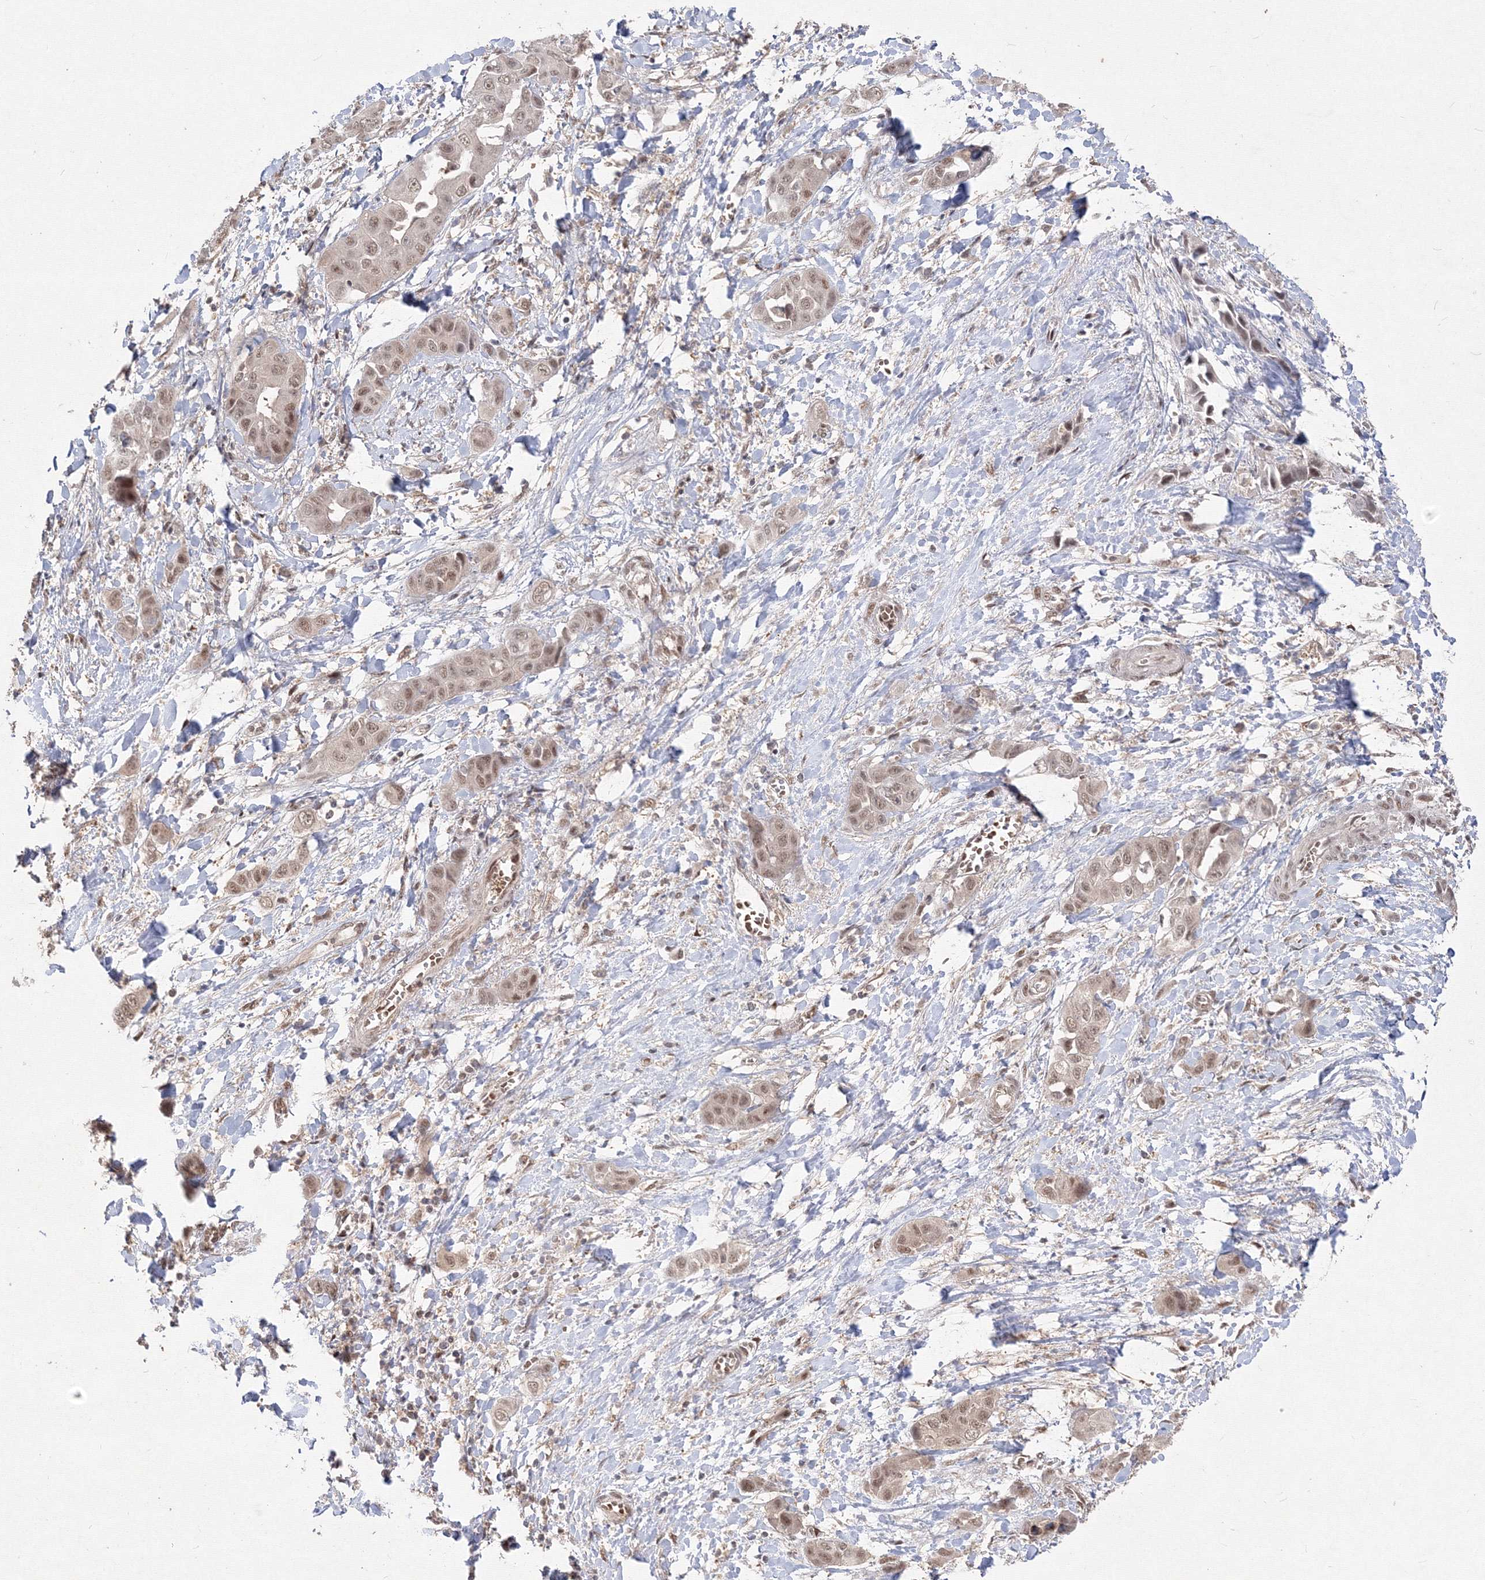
{"staining": {"intensity": "moderate", "quantity": "25%-75%", "location": "nuclear"}, "tissue": "liver cancer", "cell_type": "Tumor cells", "image_type": "cancer", "snomed": [{"axis": "morphology", "description": "Cholangiocarcinoma"}, {"axis": "topography", "description": "Liver"}], "caption": "Moderate nuclear protein staining is seen in about 25%-75% of tumor cells in cholangiocarcinoma (liver).", "gene": "COPS4", "patient": {"sex": "female", "age": 52}}